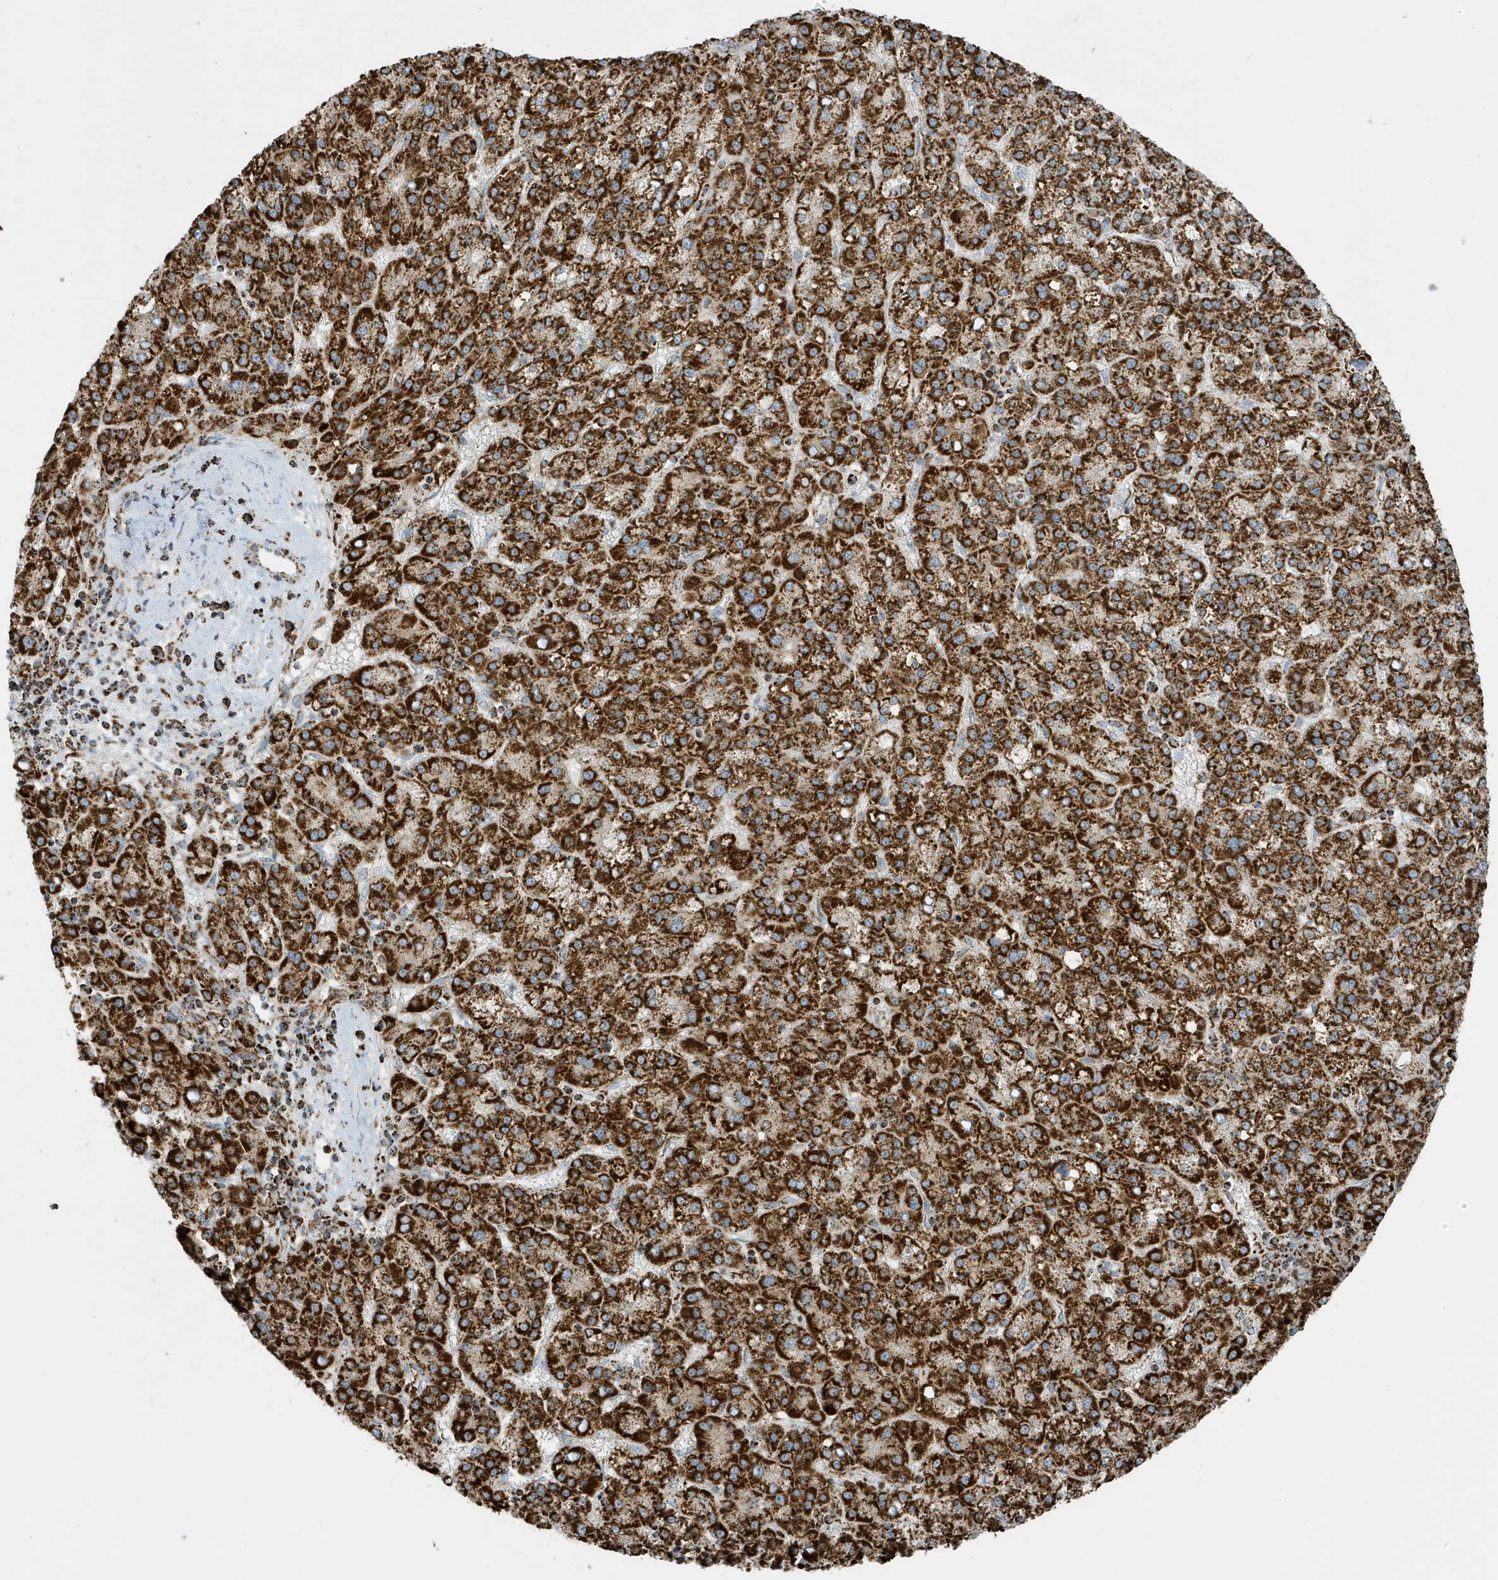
{"staining": {"intensity": "strong", "quantity": ">75%", "location": "cytoplasmic/membranous"}, "tissue": "liver cancer", "cell_type": "Tumor cells", "image_type": "cancer", "snomed": [{"axis": "morphology", "description": "Carcinoma, Hepatocellular, NOS"}, {"axis": "topography", "description": "Liver"}], "caption": "Tumor cells demonstrate strong cytoplasmic/membranous positivity in about >75% of cells in liver cancer.", "gene": "ATP5ME", "patient": {"sex": "female", "age": 58}}